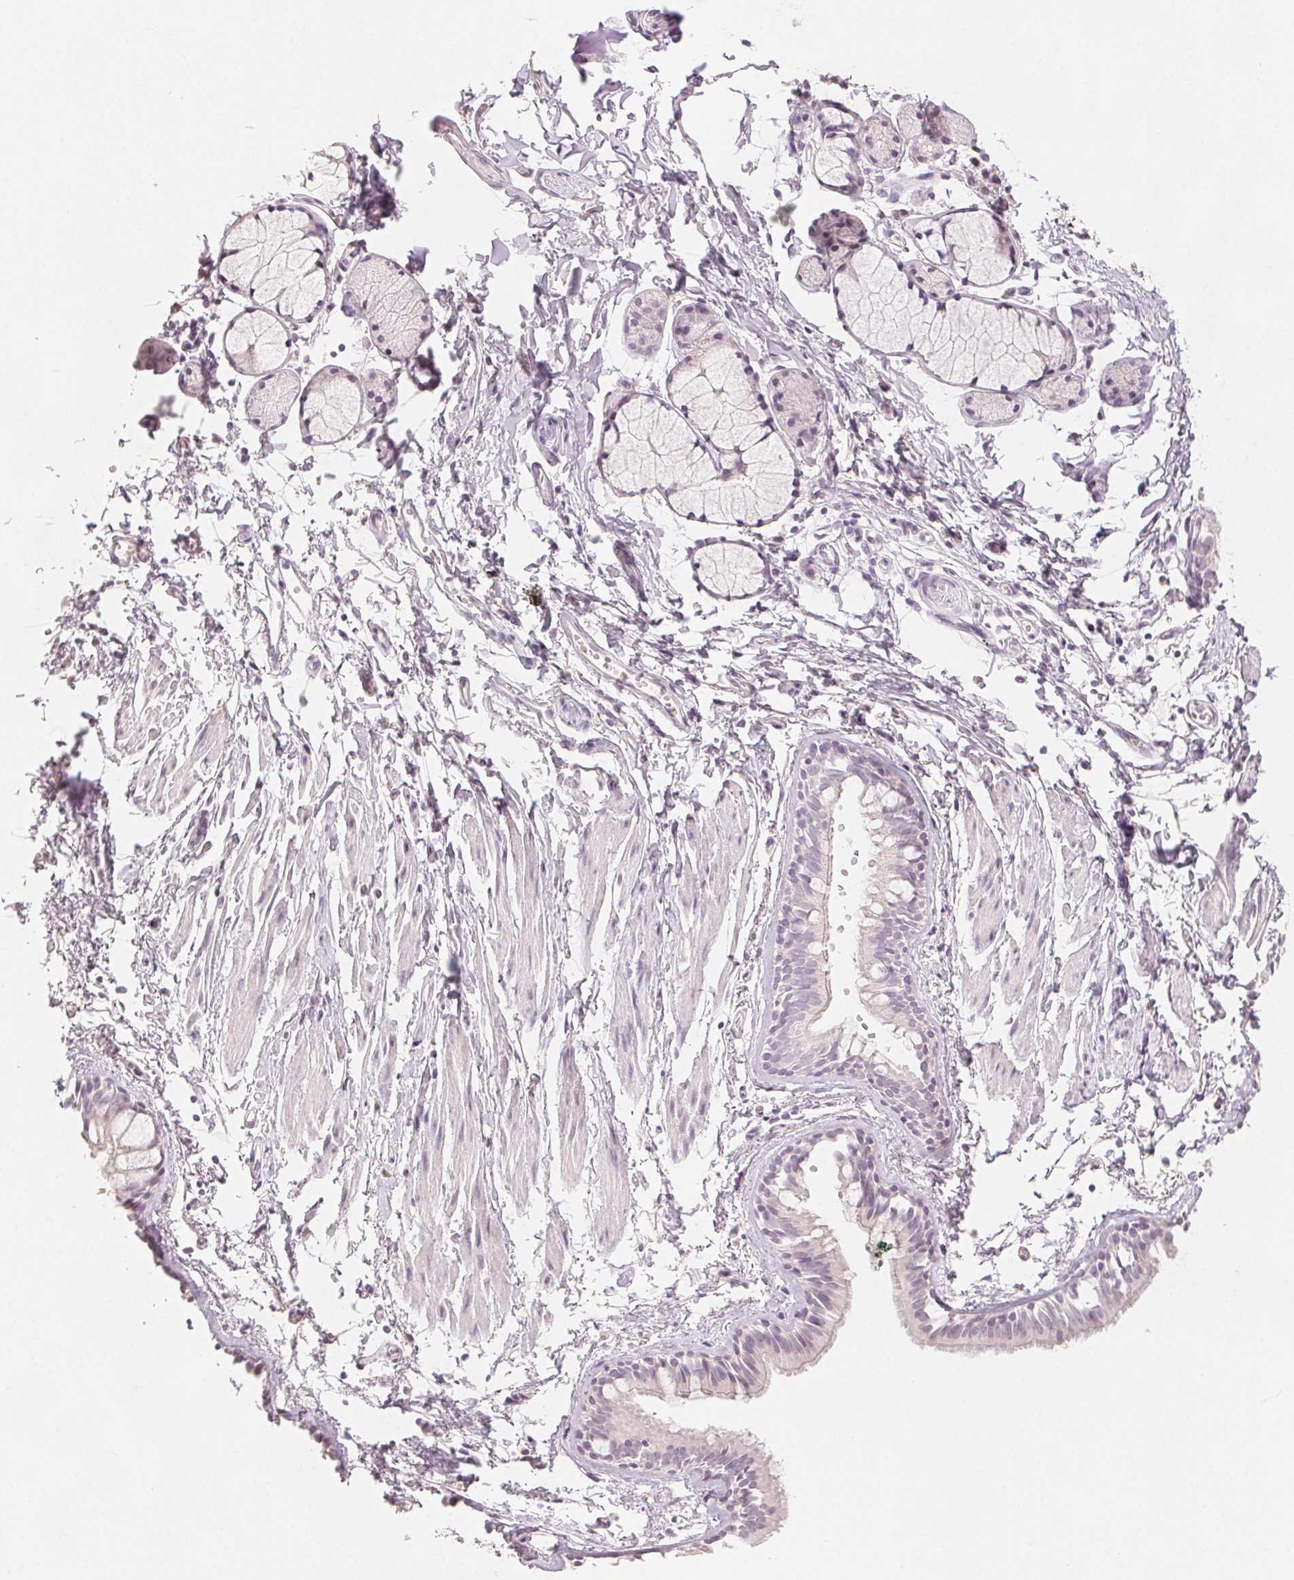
{"staining": {"intensity": "negative", "quantity": "none", "location": "none"}, "tissue": "bronchus", "cell_type": "Respiratory epithelial cells", "image_type": "normal", "snomed": [{"axis": "morphology", "description": "Normal tissue, NOS"}, {"axis": "topography", "description": "Cartilage tissue"}, {"axis": "topography", "description": "Bronchus"}], "caption": "A micrograph of bronchus stained for a protein exhibits no brown staining in respiratory epithelial cells.", "gene": "SLC27A5", "patient": {"sex": "female", "age": 59}}